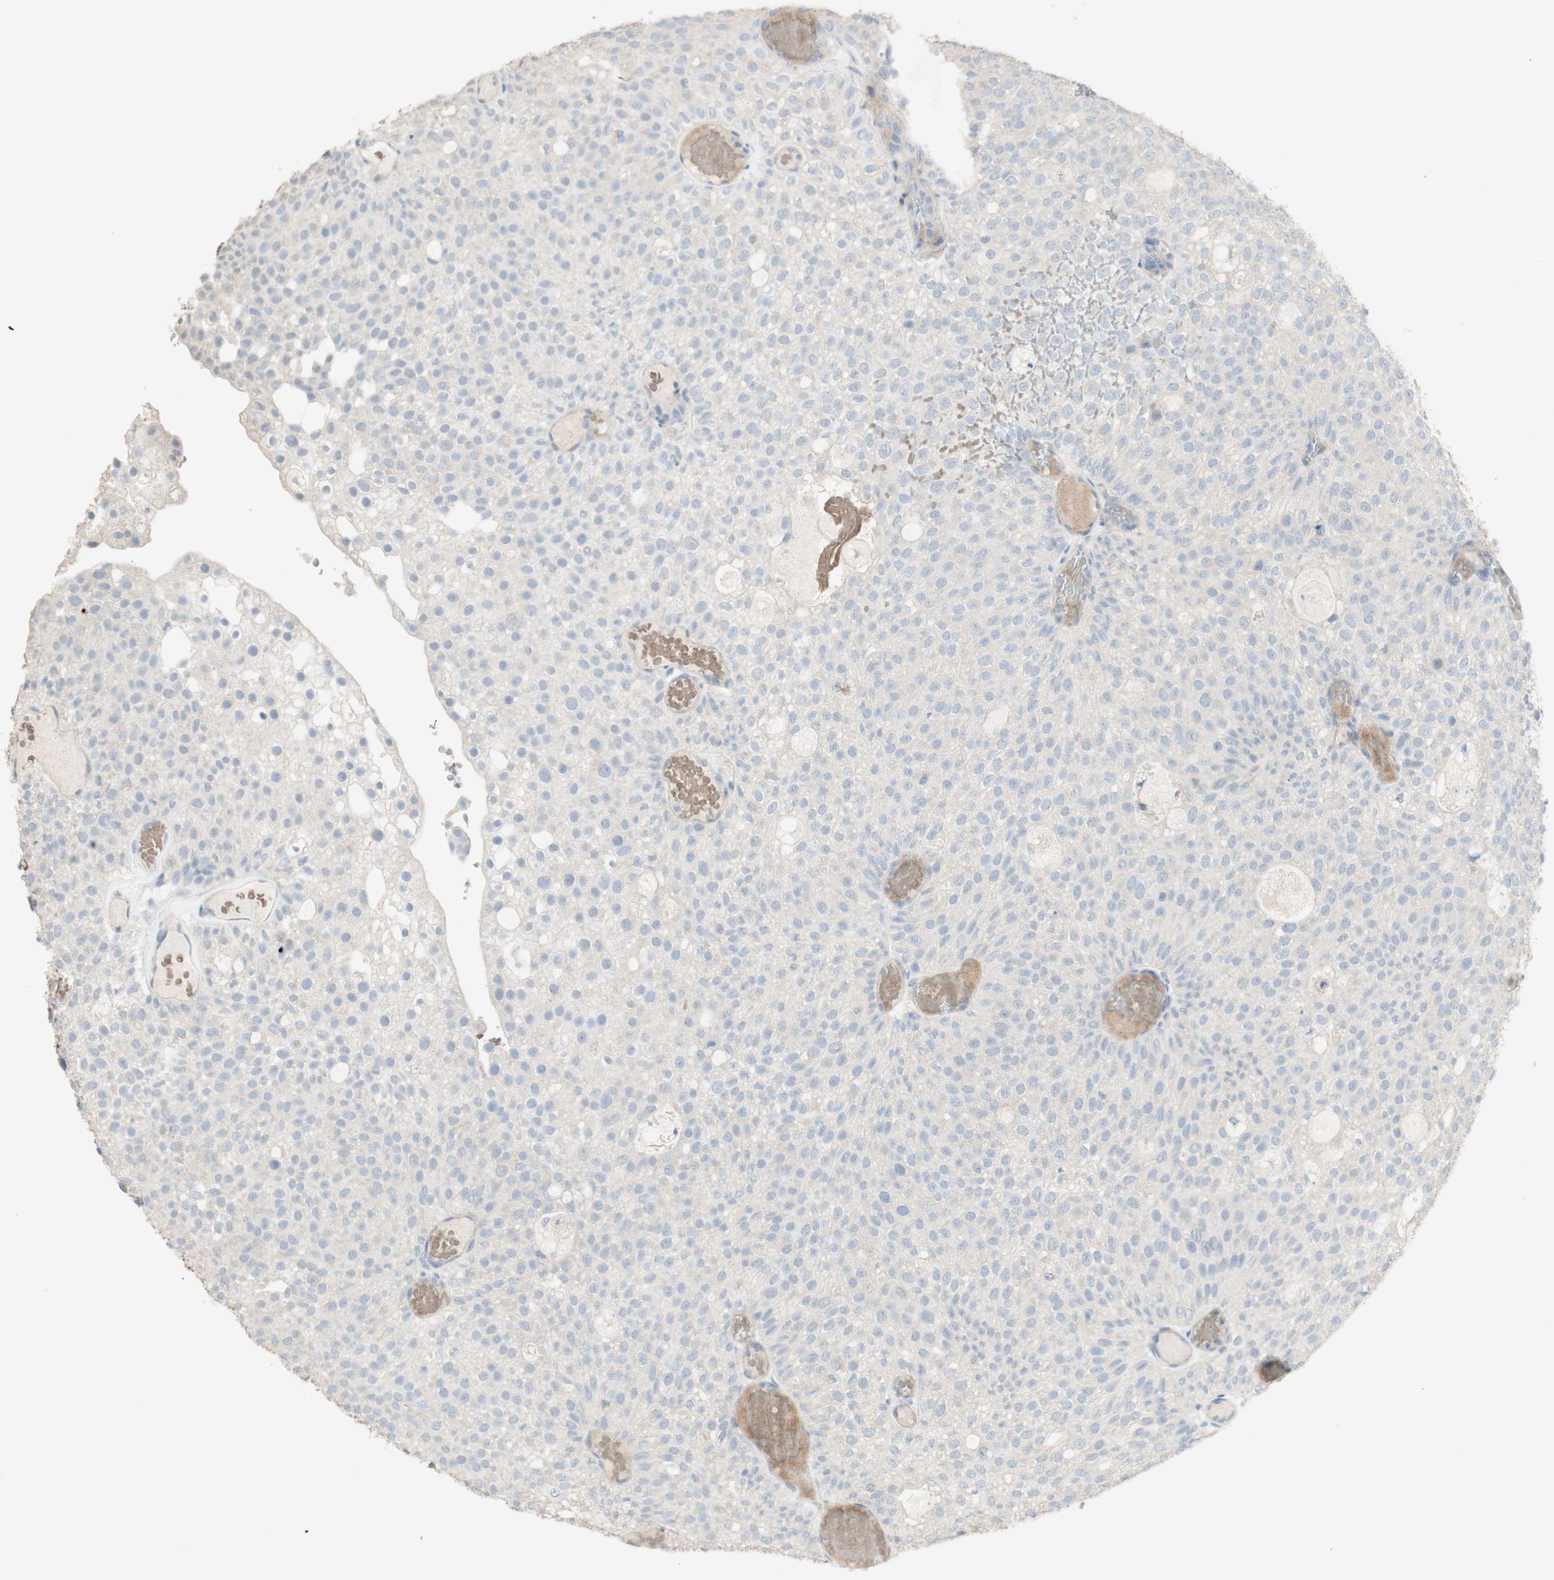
{"staining": {"intensity": "negative", "quantity": "none", "location": "none"}, "tissue": "urothelial cancer", "cell_type": "Tumor cells", "image_type": "cancer", "snomed": [{"axis": "morphology", "description": "Urothelial carcinoma, Low grade"}, {"axis": "topography", "description": "Urinary bladder"}], "caption": "Urothelial cancer stained for a protein using immunohistochemistry displays no positivity tumor cells.", "gene": "MANEA", "patient": {"sex": "male", "age": 78}}